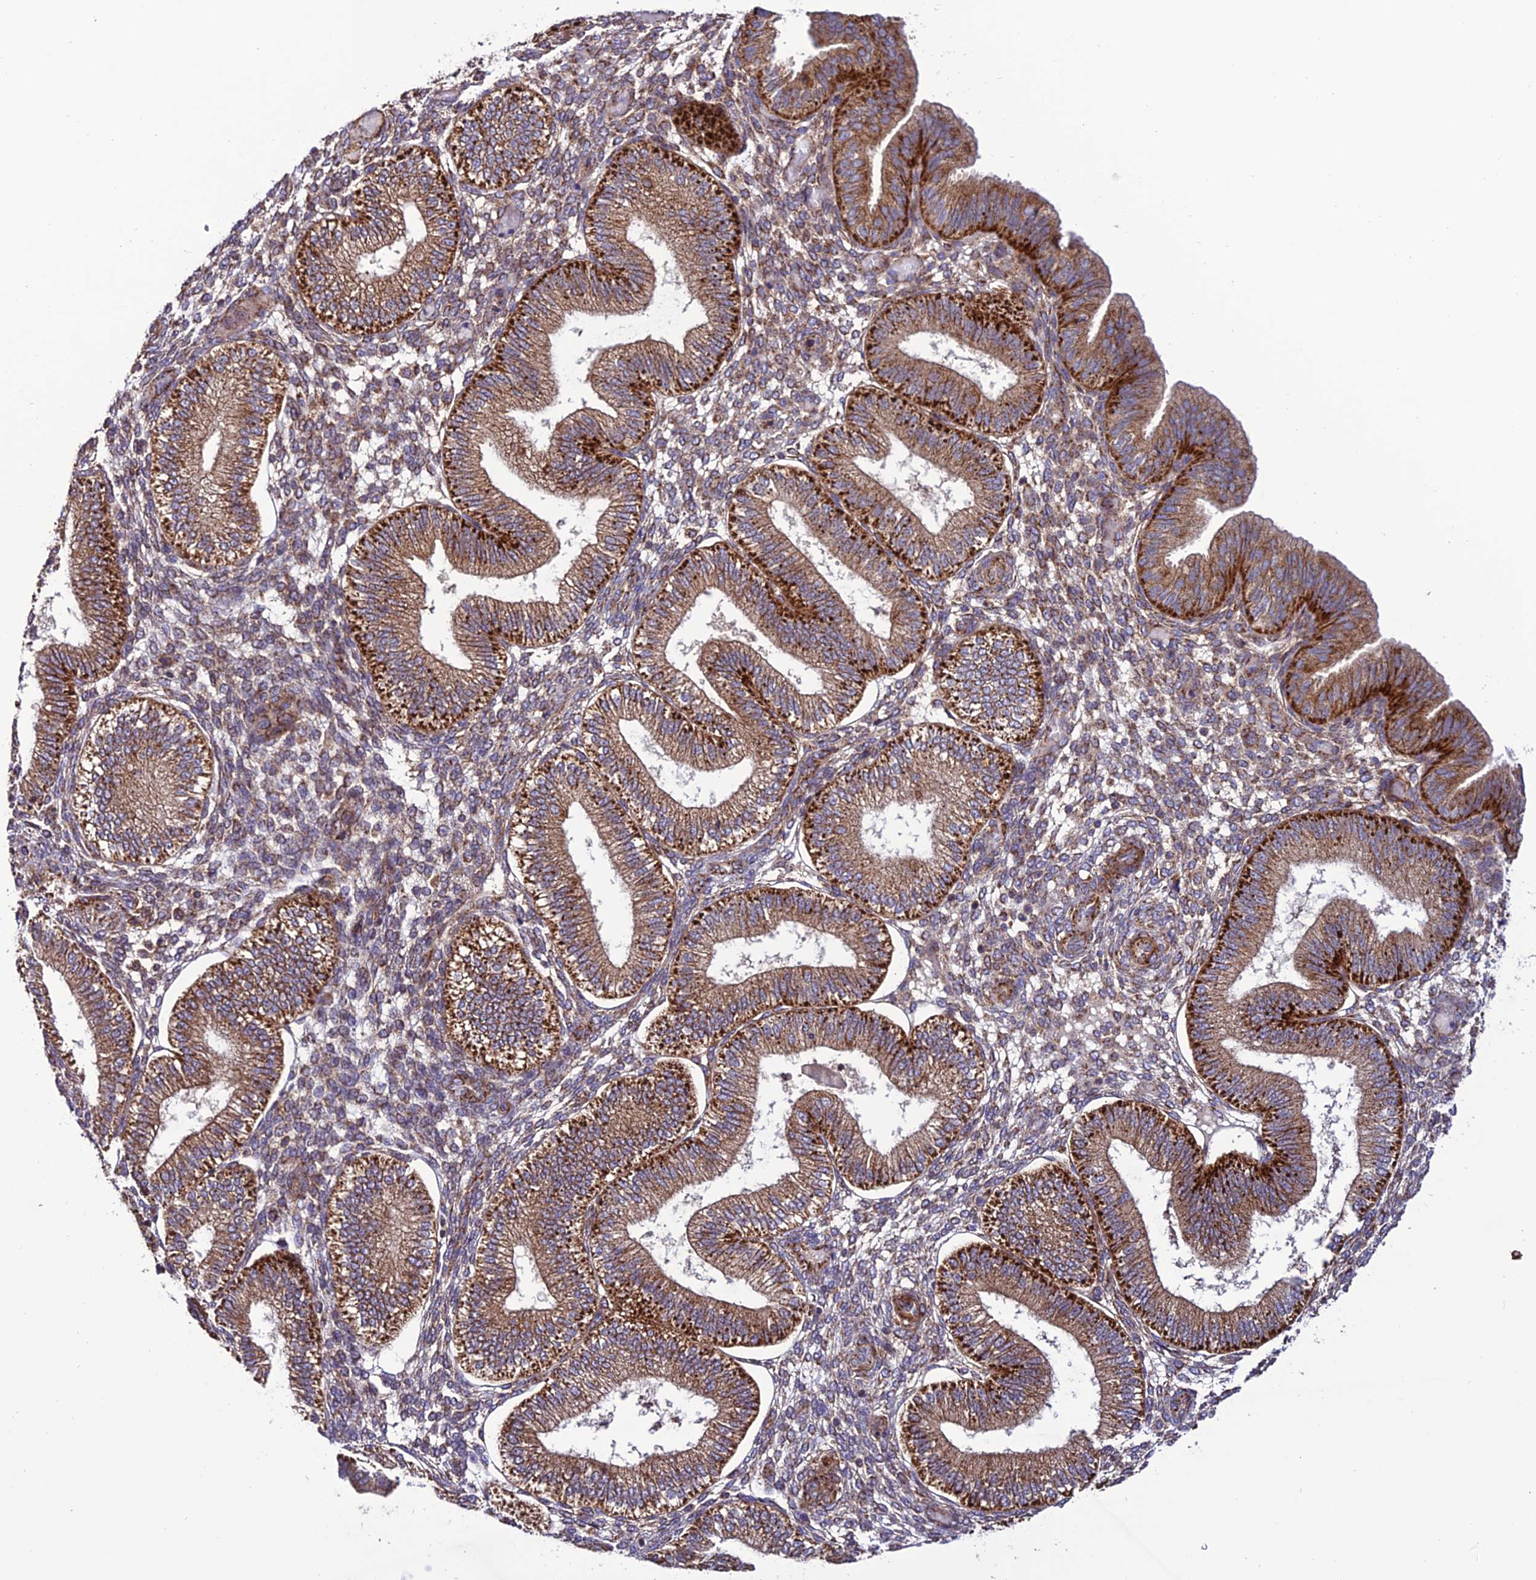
{"staining": {"intensity": "weak", "quantity": "25%-75%", "location": "cytoplasmic/membranous"}, "tissue": "endometrium", "cell_type": "Cells in endometrial stroma", "image_type": "normal", "snomed": [{"axis": "morphology", "description": "Normal tissue, NOS"}, {"axis": "topography", "description": "Endometrium"}], "caption": "Brown immunohistochemical staining in benign endometrium reveals weak cytoplasmic/membranous positivity in about 25%-75% of cells in endometrial stroma. (Stains: DAB (3,3'-diaminobenzidine) in brown, nuclei in blue, Microscopy: brightfield microscopy at high magnification).", "gene": "MRPS9", "patient": {"sex": "female", "age": 39}}